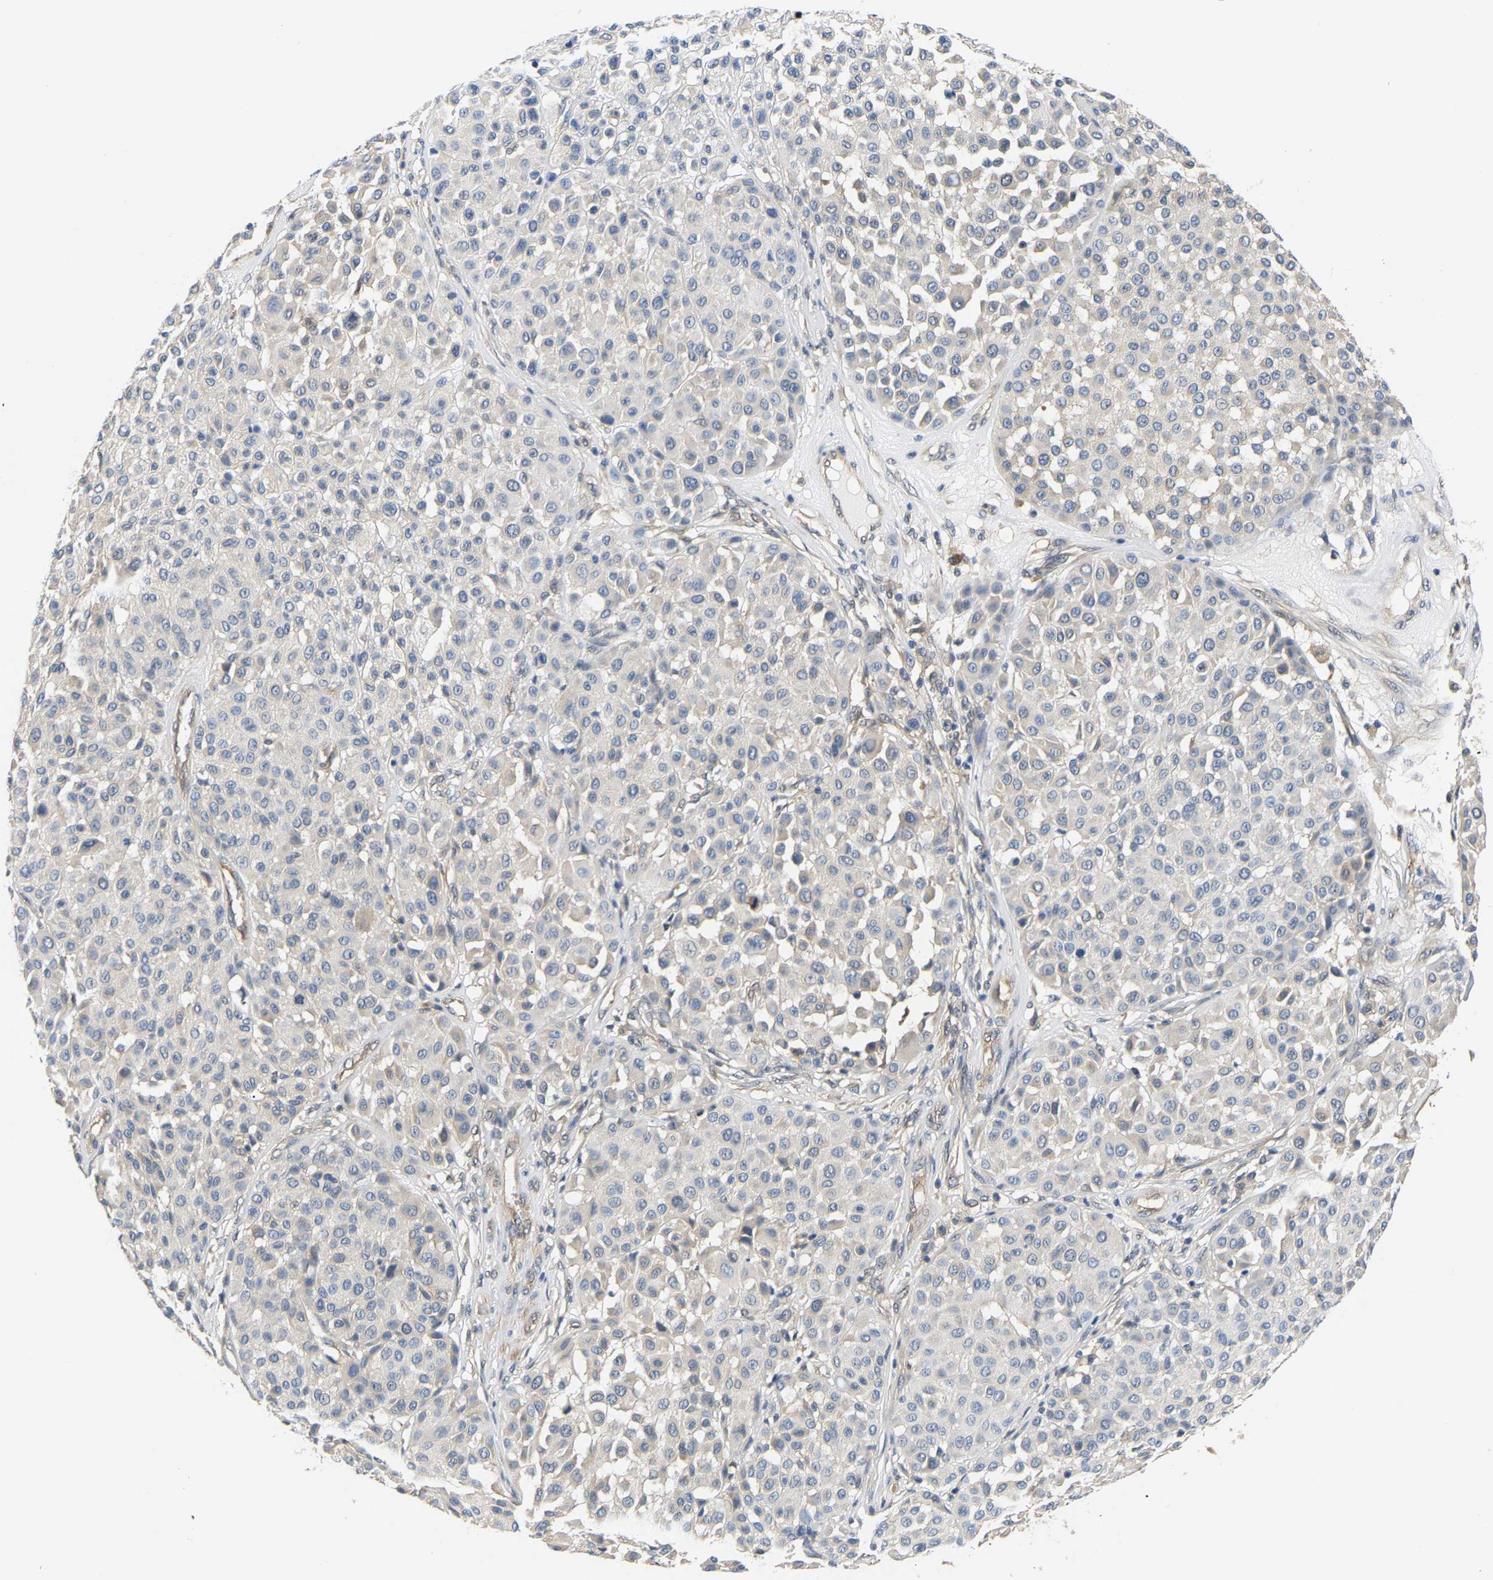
{"staining": {"intensity": "weak", "quantity": "<25%", "location": "cytoplasmic/membranous"}, "tissue": "melanoma", "cell_type": "Tumor cells", "image_type": "cancer", "snomed": [{"axis": "morphology", "description": "Malignant melanoma, Metastatic site"}, {"axis": "topography", "description": "Soft tissue"}], "caption": "This micrograph is of malignant melanoma (metastatic site) stained with immunohistochemistry (IHC) to label a protein in brown with the nuclei are counter-stained blue. There is no positivity in tumor cells.", "gene": "ARHGEF12", "patient": {"sex": "male", "age": 41}}